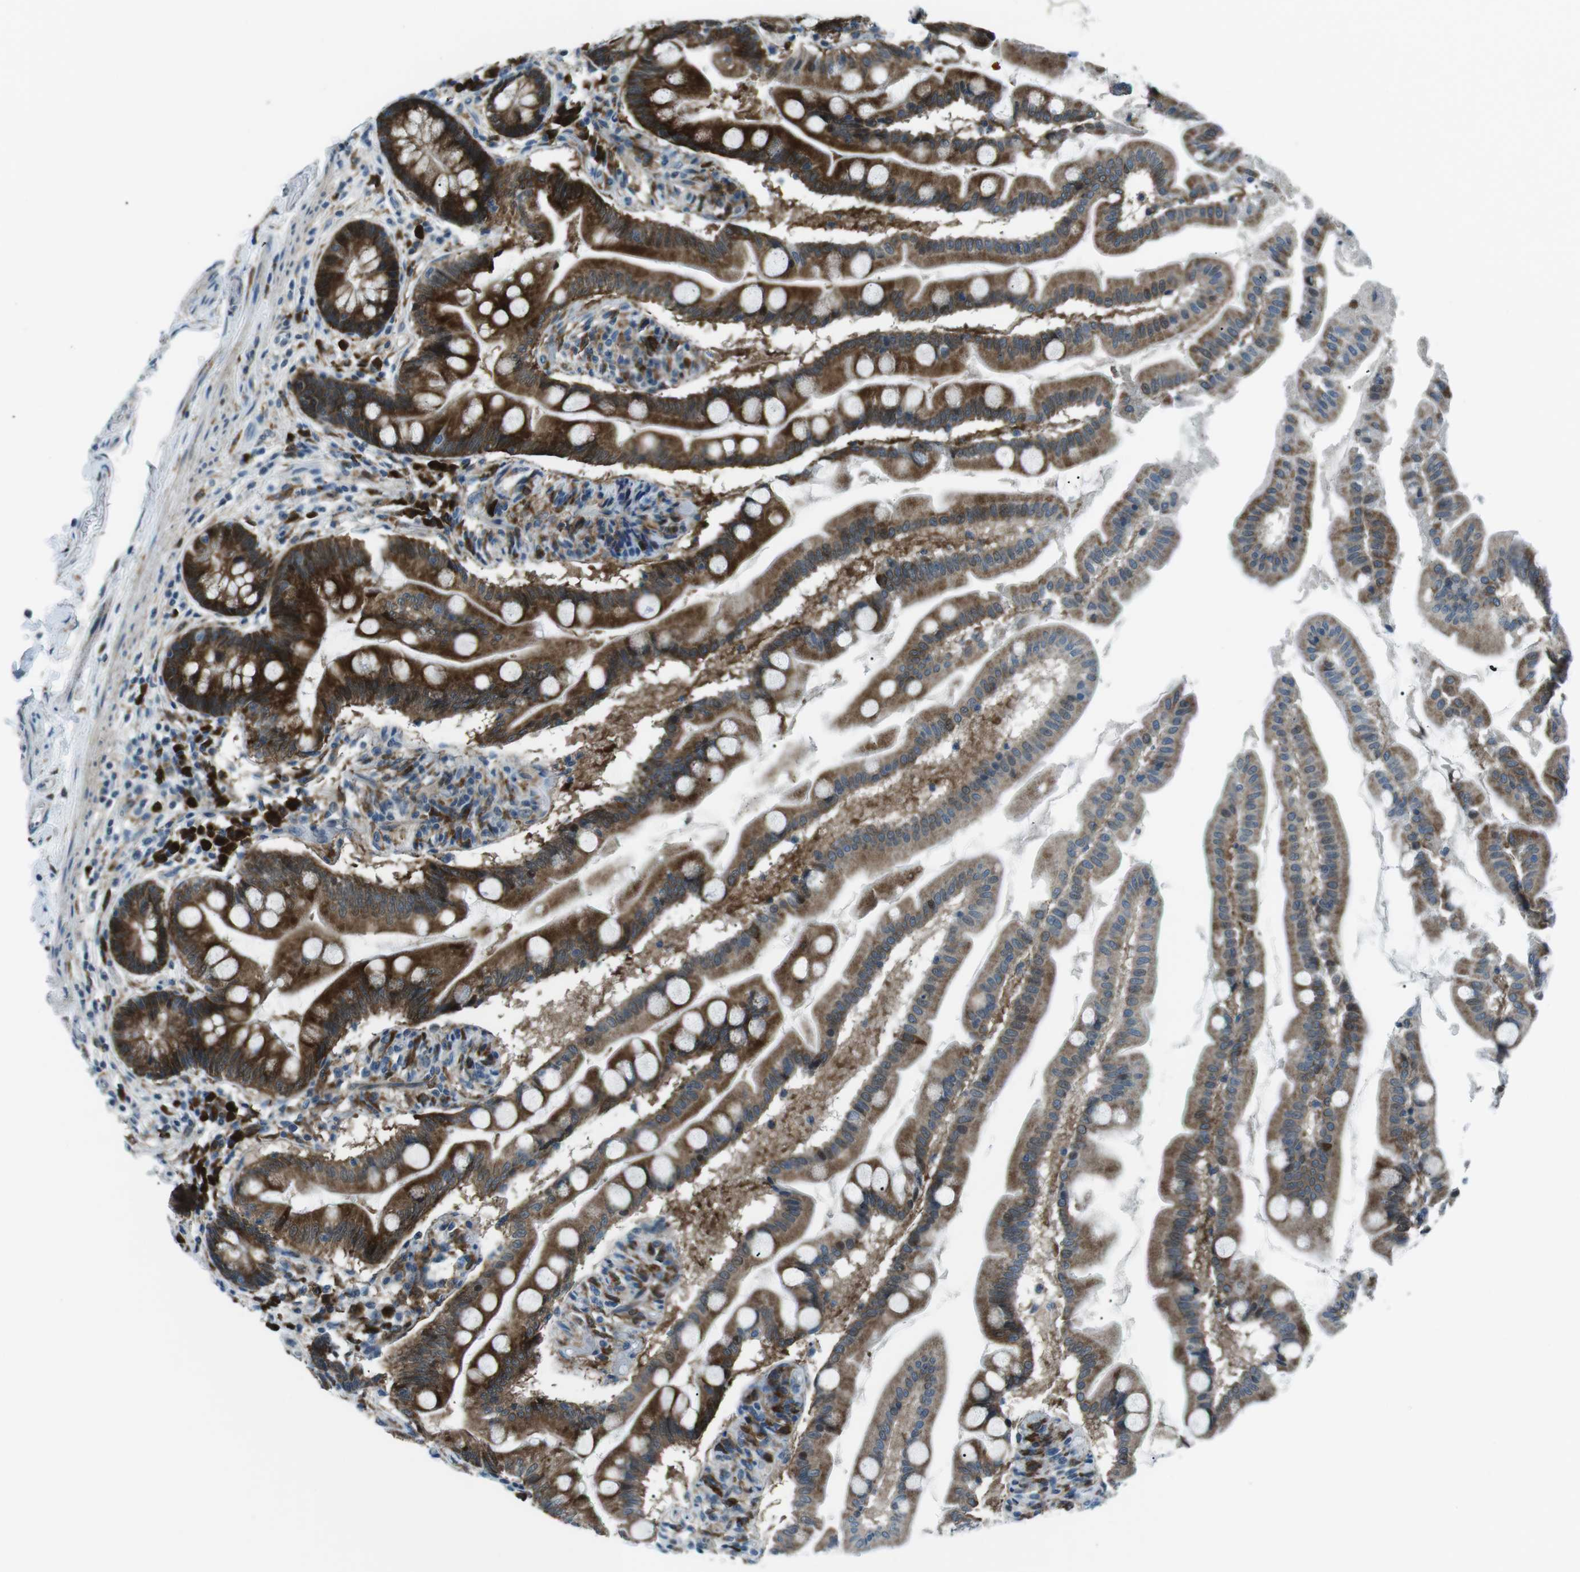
{"staining": {"intensity": "strong", "quantity": ">75%", "location": "cytoplasmic/membranous"}, "tissue": "small intestine", "cell_type": "Glandular cells", "image_type": "normal", "snomed": [{"axis": "morphology", "description": "Normal tissue, NOS"}, {"axis": "topography", "description": "Small intestine"}], "caption": "Strong cytoplasmic/membranous expression for a protein is identified in approximately >75% of glandular cells of normal small intestine using immunohistochemistry (IHC).", "gene": "BLNK", "patient": {"sex": "female", "age": 56}}